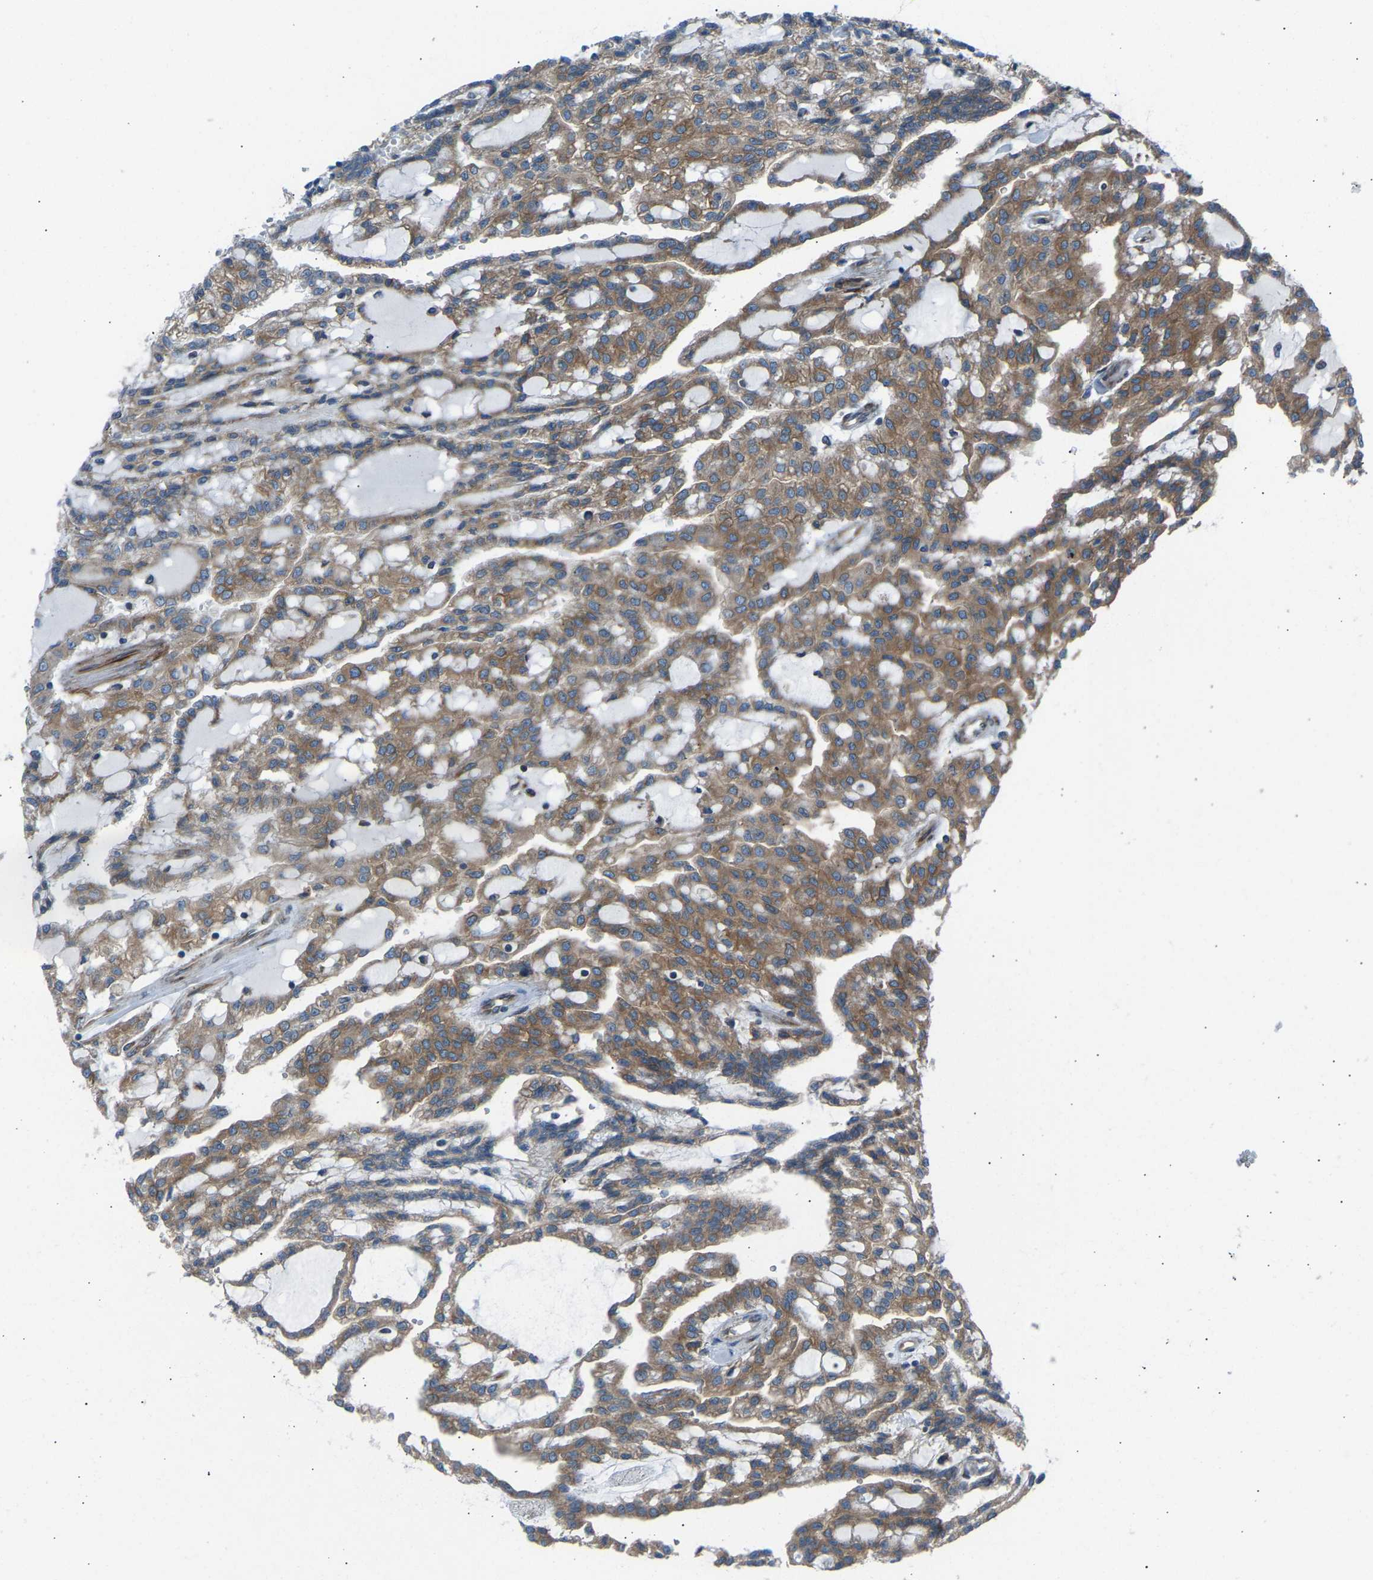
{"staining": {"intensity": "moderate", "quantity": ">75%", "location": "cytoplasmic/membranous"}, "tissue": "renal cancer", "cell_type": "Tumor cells", "image_type": "cancer", "snomed": [{"axis": "morphology", "description": "Adenocarcinoma, NOS"}, {"axis": "topography", "description": "Kidney"}], "caption": "Protein expression analysis of adenocarcinoma (renal) shows moderate cytoplasmic/membranous expression in approximately >75% of tumor cells.", "gene": "VPS41", "patient": {"sex": "male", "age": 63}}